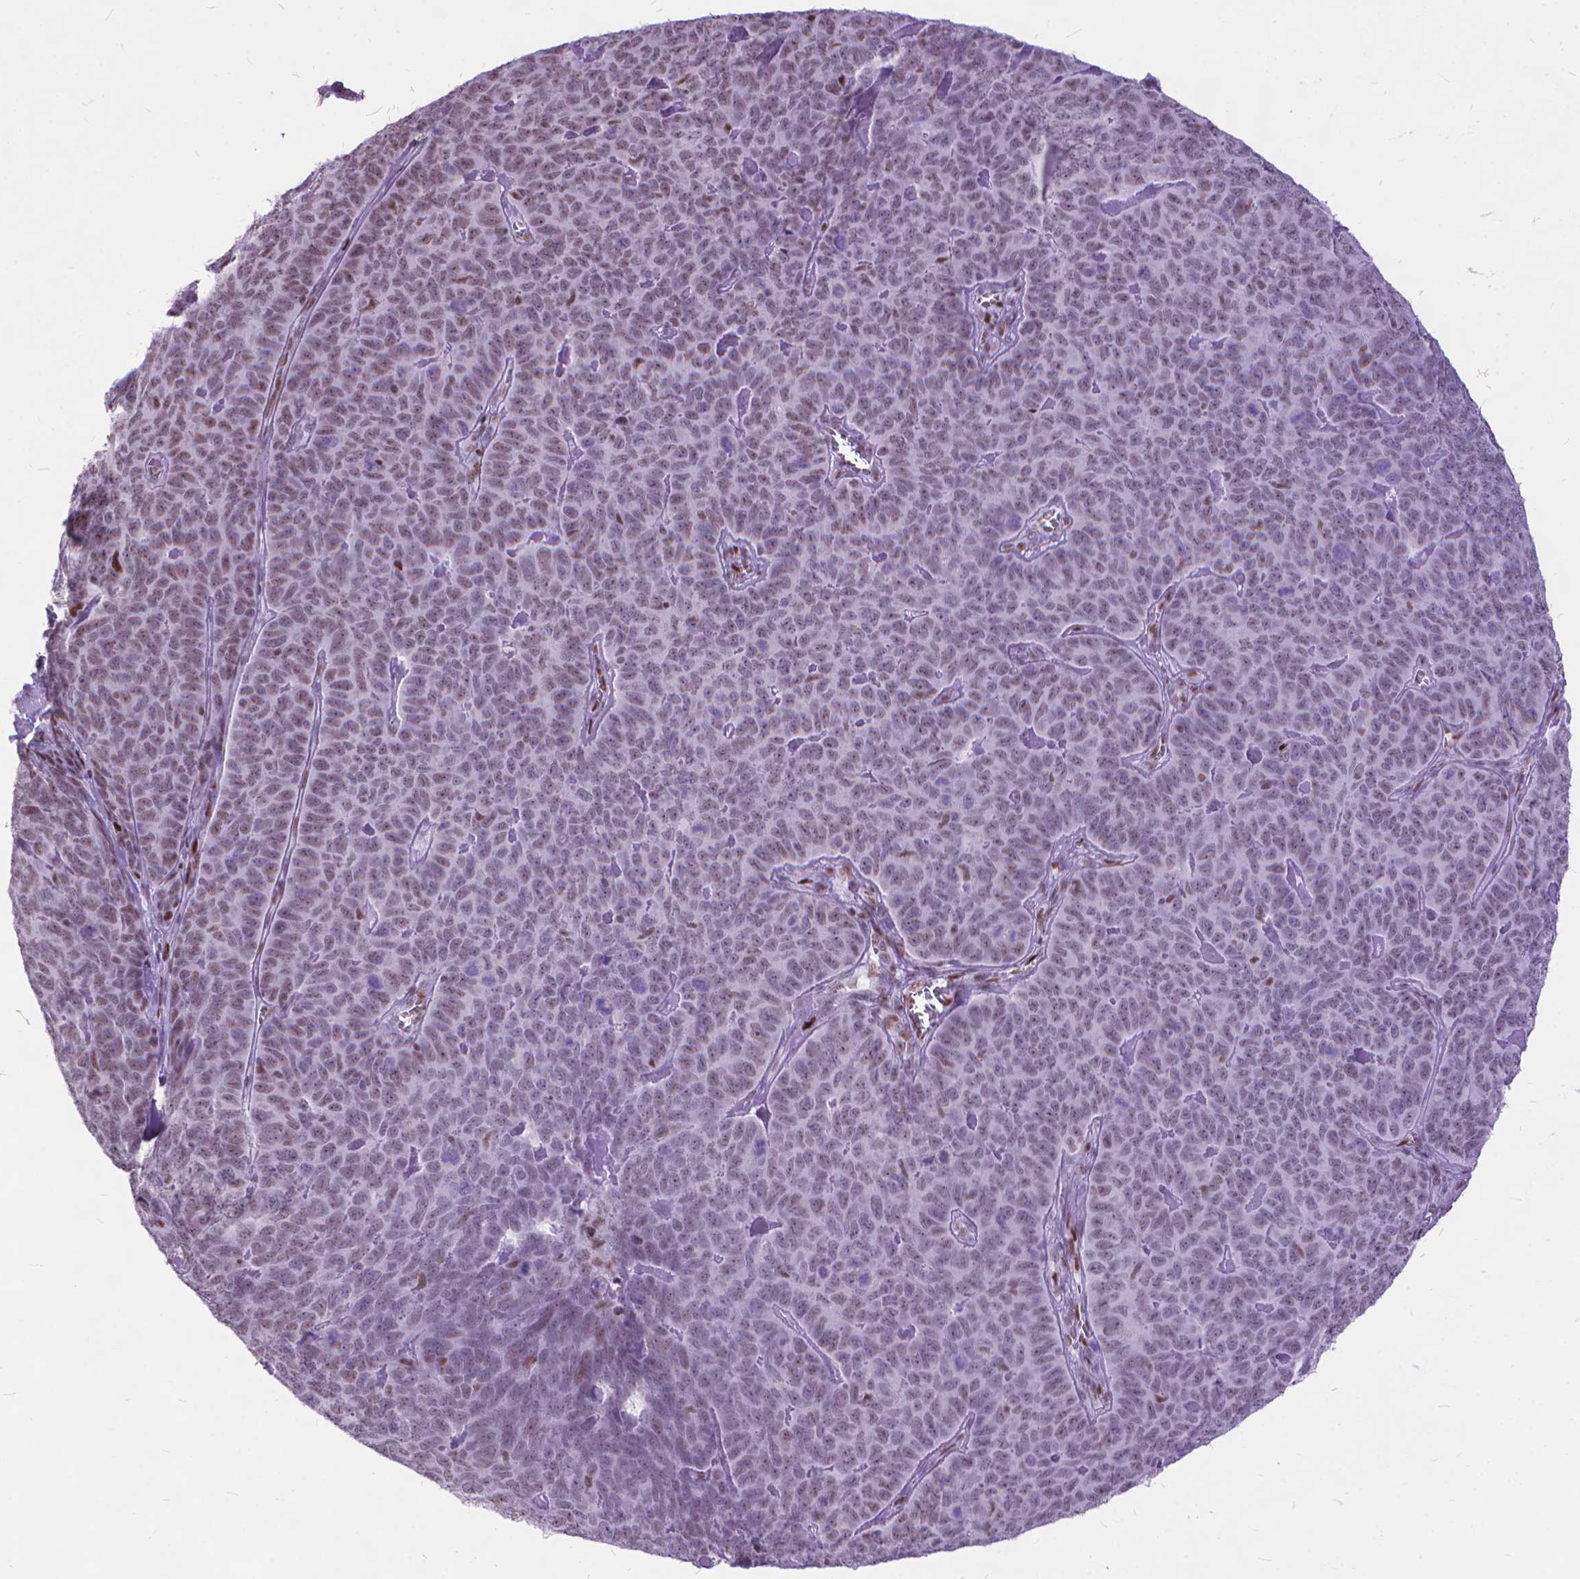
{"staining": {"intensity": "weak", "quantity": "25%-75%", "location": "nuclear"}, "tissue": "skin cancer", "cell_type": "Tumor cells", "image_type": "cancer", "snomed": [{"axis": "morphology", "description": "Squamous cell carcinoma, NOS"}, {"axis": "topography", "description": "Skin"}, {"axis": "topography", "description": "Anal"}], "caption": "Immunohistochemical staining of squamous cell carcinoma (skin) reveals low levels of weak nuclear staining in approximately 25%-75% of tumor cells.", "gene": "POLE4", "patient": {"sex": "female", "age": 51}}